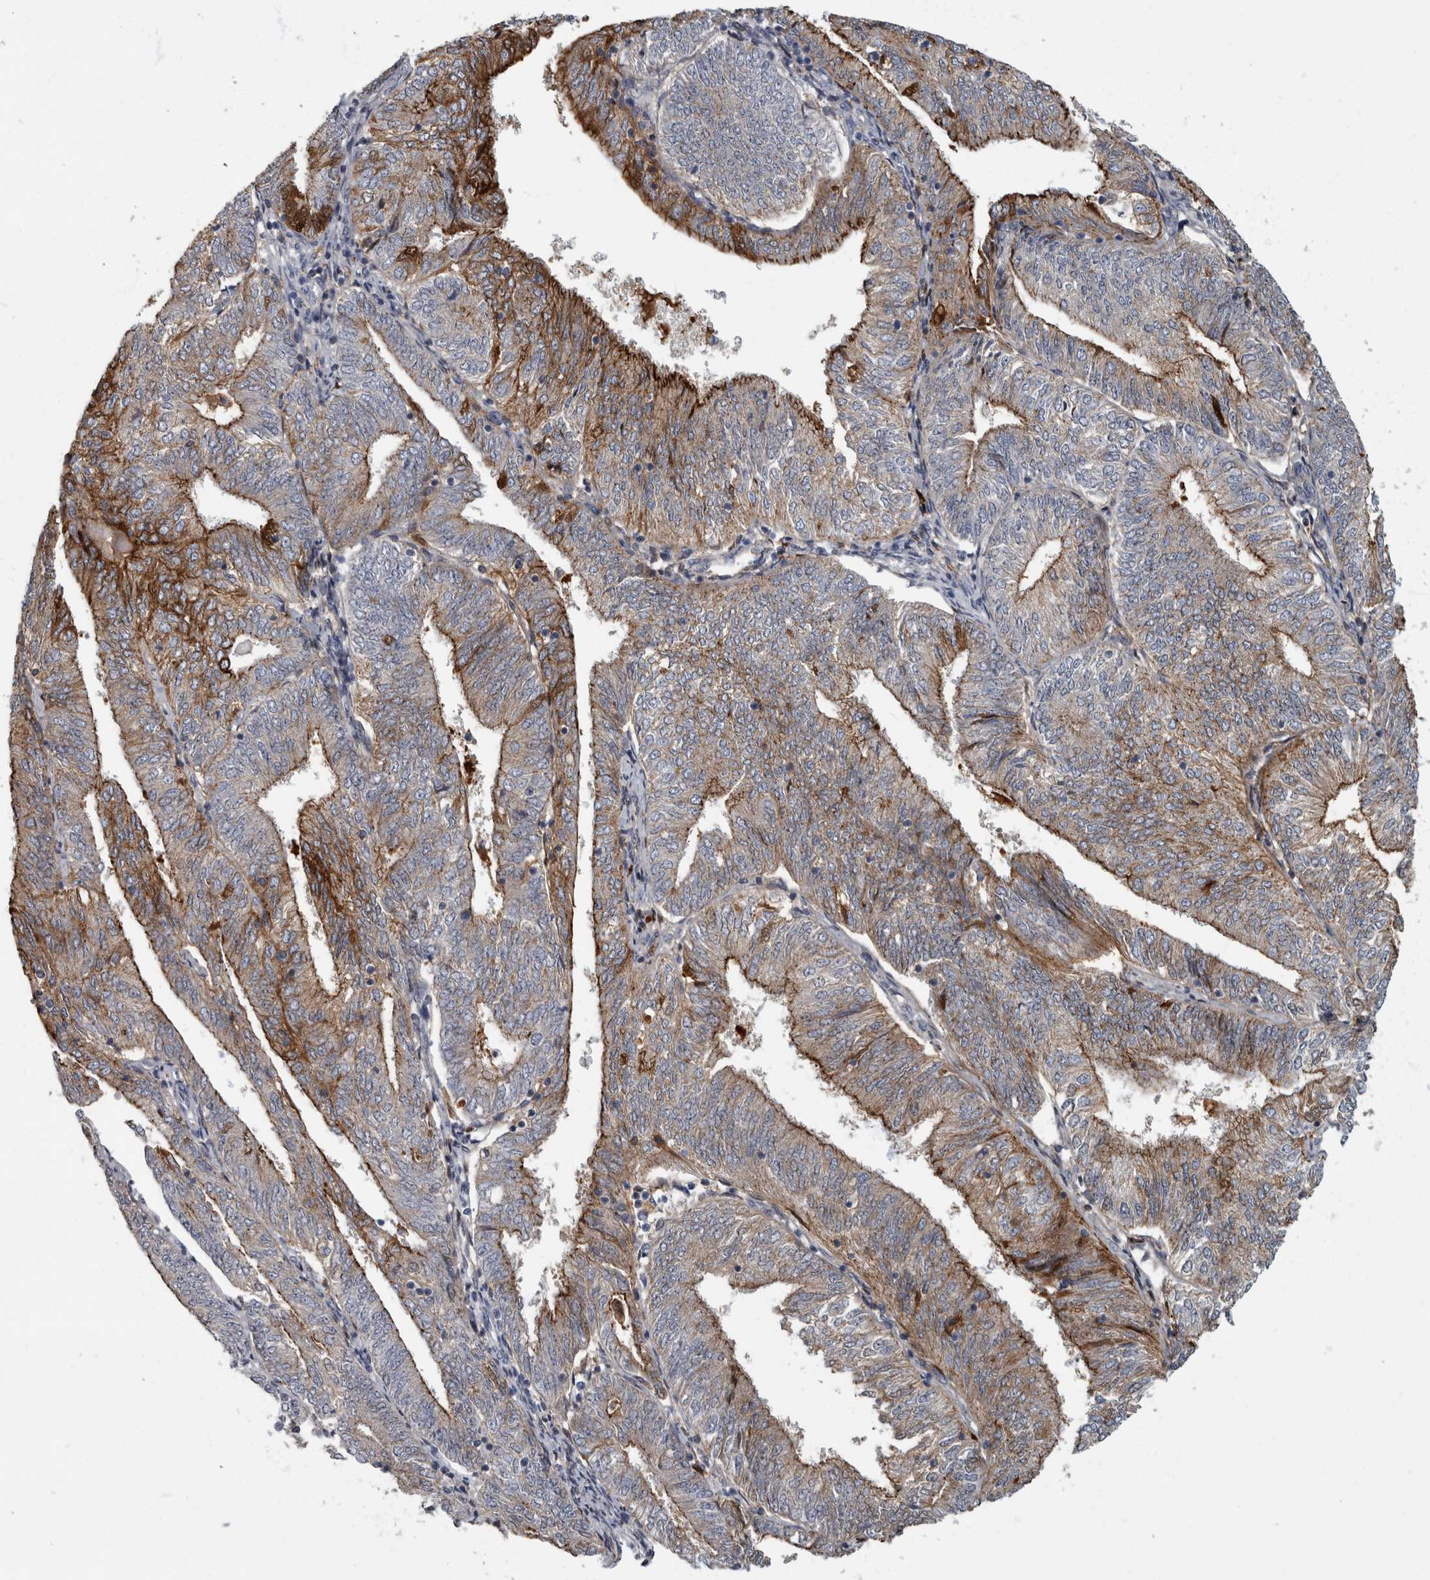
{"staining": {"intensity": "moderate", "quantity": ">75%", "location": "cytoplasmic/membranous"}, "tissue": "endometrial cancer", "cell_type": "Tumor cells", "image_type": "cancer", "snomed": [{"axis": "morphology", "description": "Adenocarcinoma, NOS"}, {"axis": "topography", "description": "Endometrium"}], "caption": "Immunohistochemical staining of human endometrial adenocarcinoma exhibits medium levels of moderate cytoplasmic/membranous protein expression in about >75% of tumor cells.", "gene": "DSG2", "patient": {"sex": "female", "age": 58}}